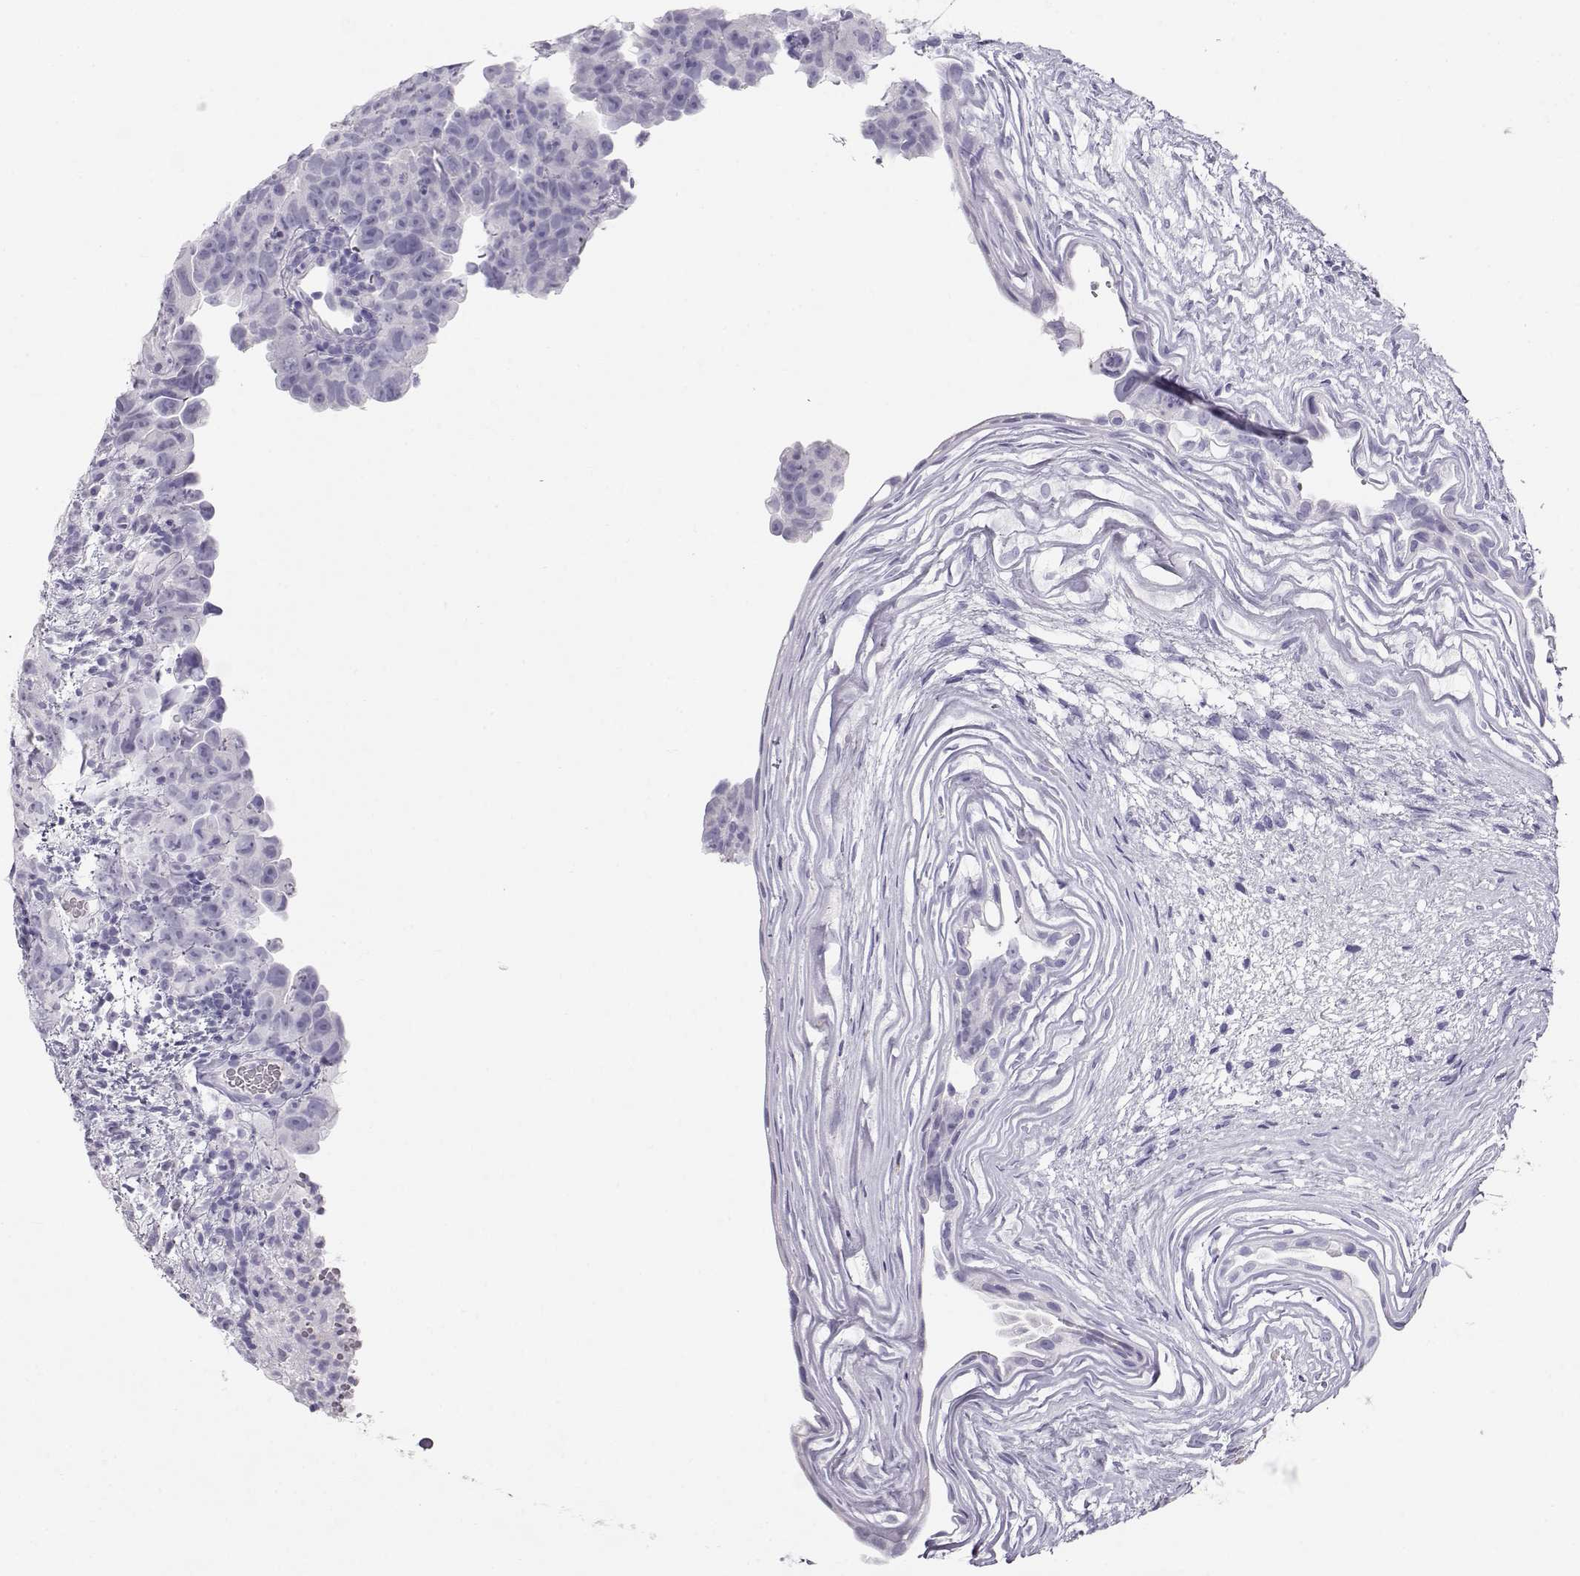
{"staining": {"intensity": "negative", "quantity": "none", "location": "none"}, "tissue": "testis cancer", "cell_type": "Tumor cells", "image_type": "cancer", "snomed": [{"axis": "morphology", "description": "Normal tissue, NOS"}, {"axis": "morphology", "description": "Carcinoma, Embryonal, NOS"}, {"axis": "topography", "description": "Testis"}, {"axis": "topography", "description": "Epididymis"}], "caption": "DAB (3,3'-diaminobenzidine) immunohistochemical staining of human testis embryonal carcinoma reveals no significant positivity in tumor cells. The staining is performed using DAB brown chromogen with nuclei counter-stained in using hematoxylin.", "gene": "MAGEC1", "patient": {"sex": "male", "age": 24}}